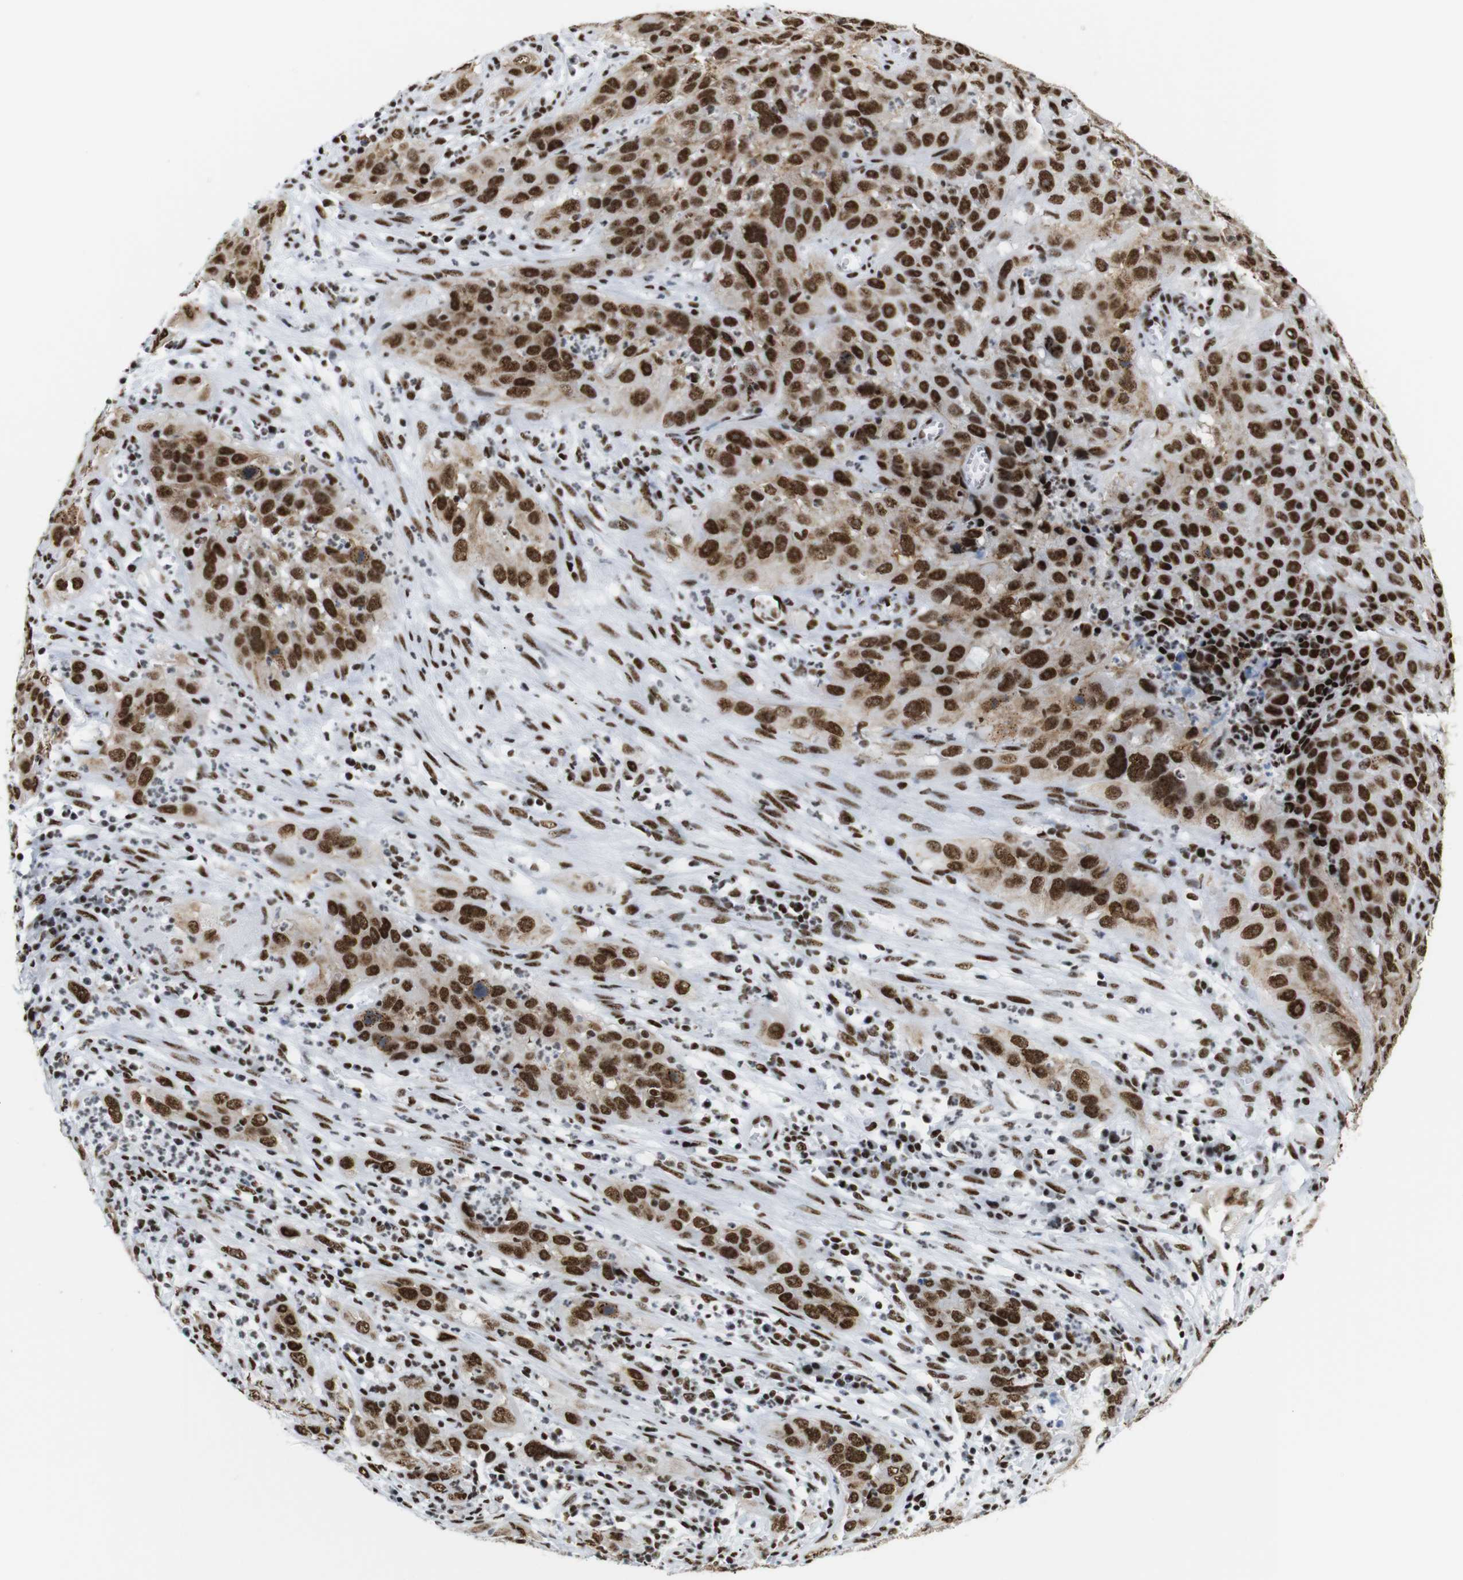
{"staining": {"intensity": "strong", "quantity": ">75%", "location": "cytoplasmic/membranous,nuclear"}, "tissue": "cervical cancer", "cell_type": "Tumor cells", "image_type": "cancer", "snomed": [{"axis": "morphology", "description": "Squamous cell carcinoma, NOS"}, {"axis": "topography", "description": "Cervix"}], "caption": "This image shows immunohistochemistry (IHC) staining of human cervical squamous cell carcinoma, with high strong cytoplasmic/membranous and nuclear positivity in about >75% of tumor cells.", "gene": "TRA2B", "patient": {"sex": "female", "age": 32}}